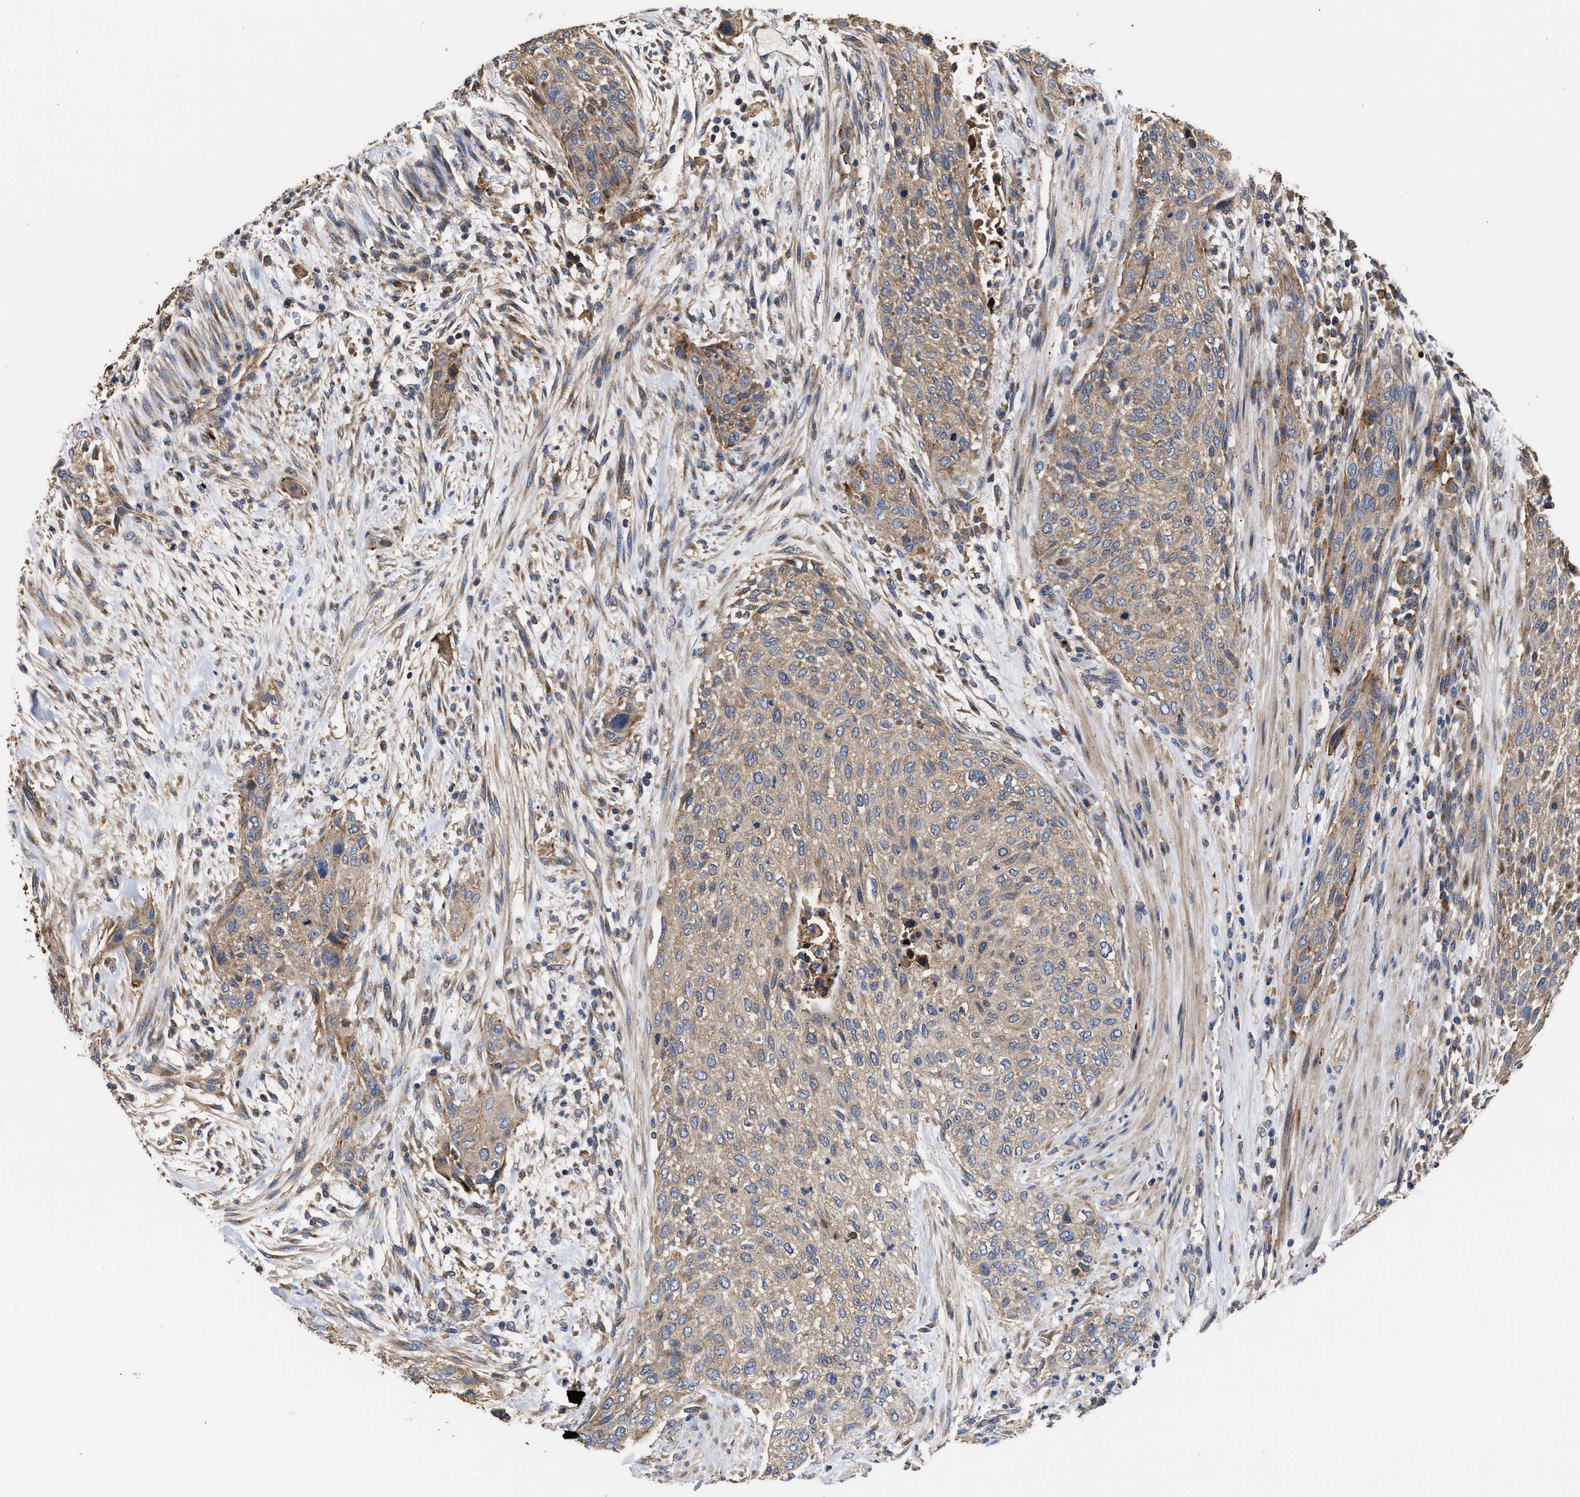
{"staining": {"intensity": "weak", "quantity": ">75%", "location": "cytoplasmic/membranous"}, "tissue": "urothelial cancer", "cell_type": "Tumor cells", "image_type": "cancer", "snomed": [{"axis": "morphology", "description": "Urothelial carcinoma, Low grade"}, {"axis": "morphology", "description": "Urothelial carcinoma, High grade"}, {"axis": "topography", "description": "Urinary bladder"}], "caption": "Tumor cells demonstrate low levels of weak cytoplasmic/membranous expression in about >75% of cells in human urothelial cancer.", "gene": "KLB", "patient": {"sex": "male", "age": 35}}